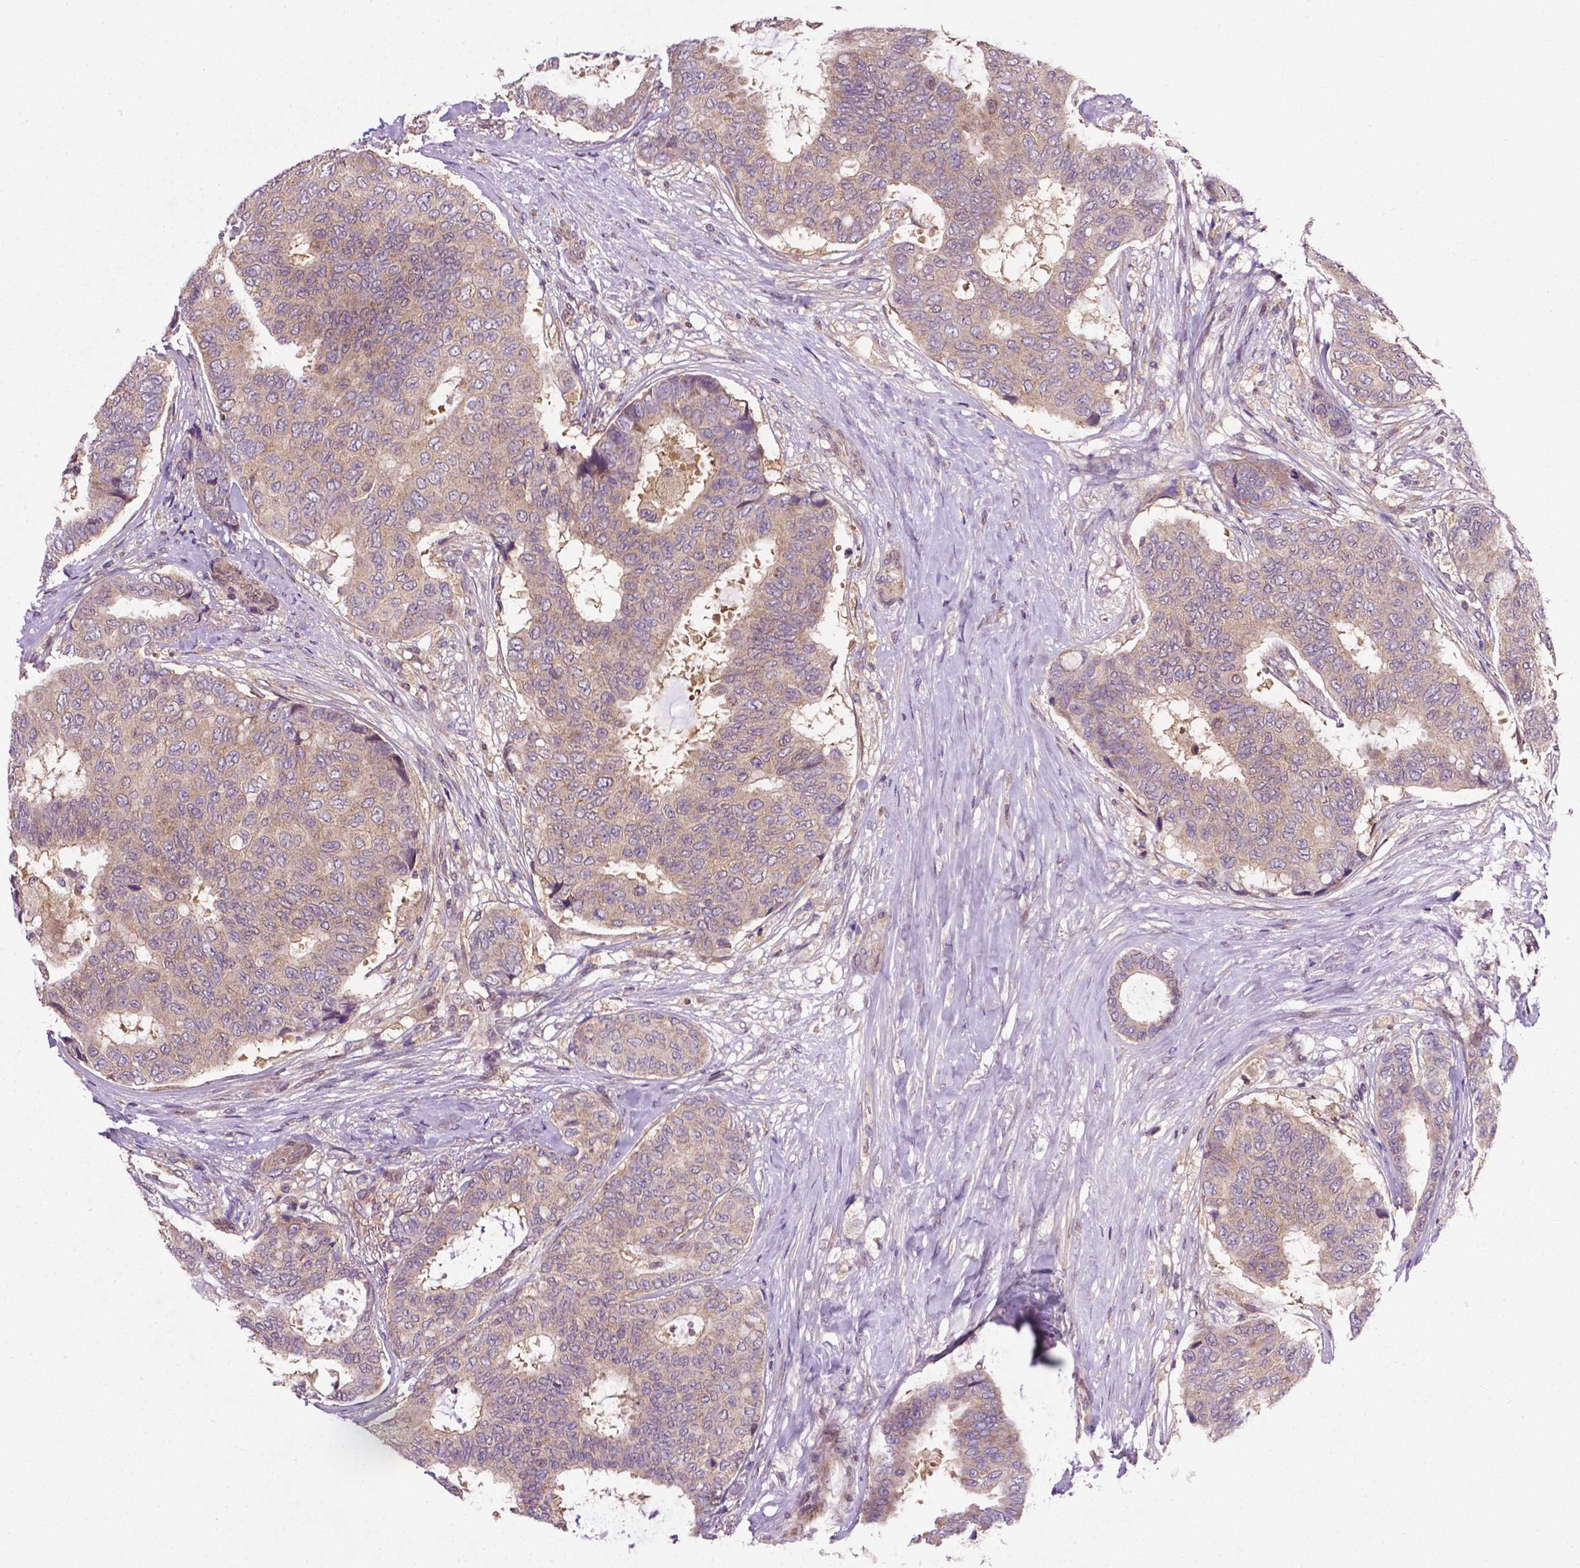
{"staining": {"intensity": "weak", "quantity": ">75%", "location": "cytoplasmic/membranous"}, "tissue": "breast cancer", "cell_type": "Tumor cells", "image_type": "cancer", "snomed": [{"axis": "morphology", "description": "Duct carcinoma"}, {"axis": "topography", "description": "Breast"}], "caption": "IHC of human breast cancer shows low levels of weak cytoplasmic/membranous expression in about >75% of tumor cells. (DAB = brown stain, brightfield microscopy at high magnification).", "gene": "SPNS2", "patient": {"sex": "female", "age": 75}}